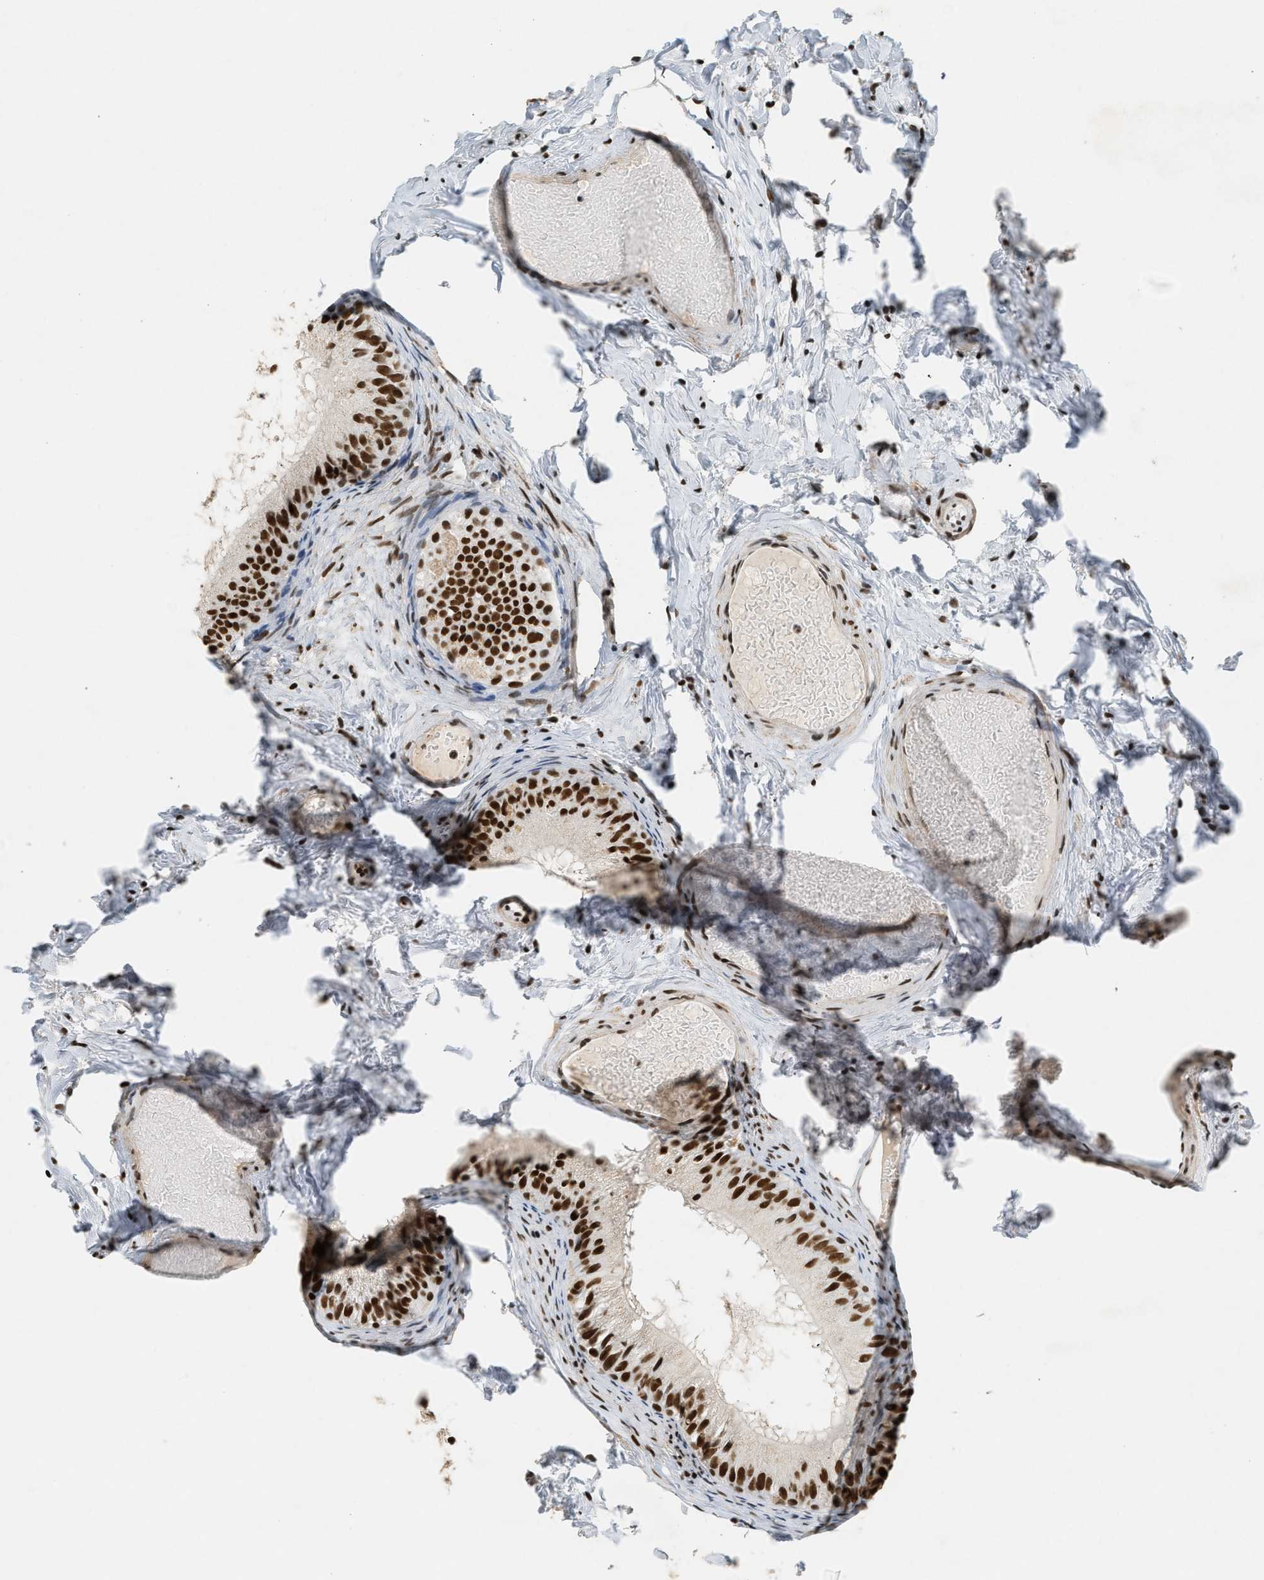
{"staining": {"intensity": "strong", "quantity": ">75%", "location": "nuclear"}, "tissue": "epididymis", "cell_type": "Glandular cells", "image_type": "normal", "snomed": [{"axis": "morphology", "description": "Normal tissue, NOS"}, {"axis": "topography", "description": "Epididymis"}], "caption": "Epididymis stained with DAB IHC shows high levels of strong nuclear expression in approximately >75% of glandular cells.", "gene": "SMARCB1", "patient": {"sex": "male", "age": 46}}